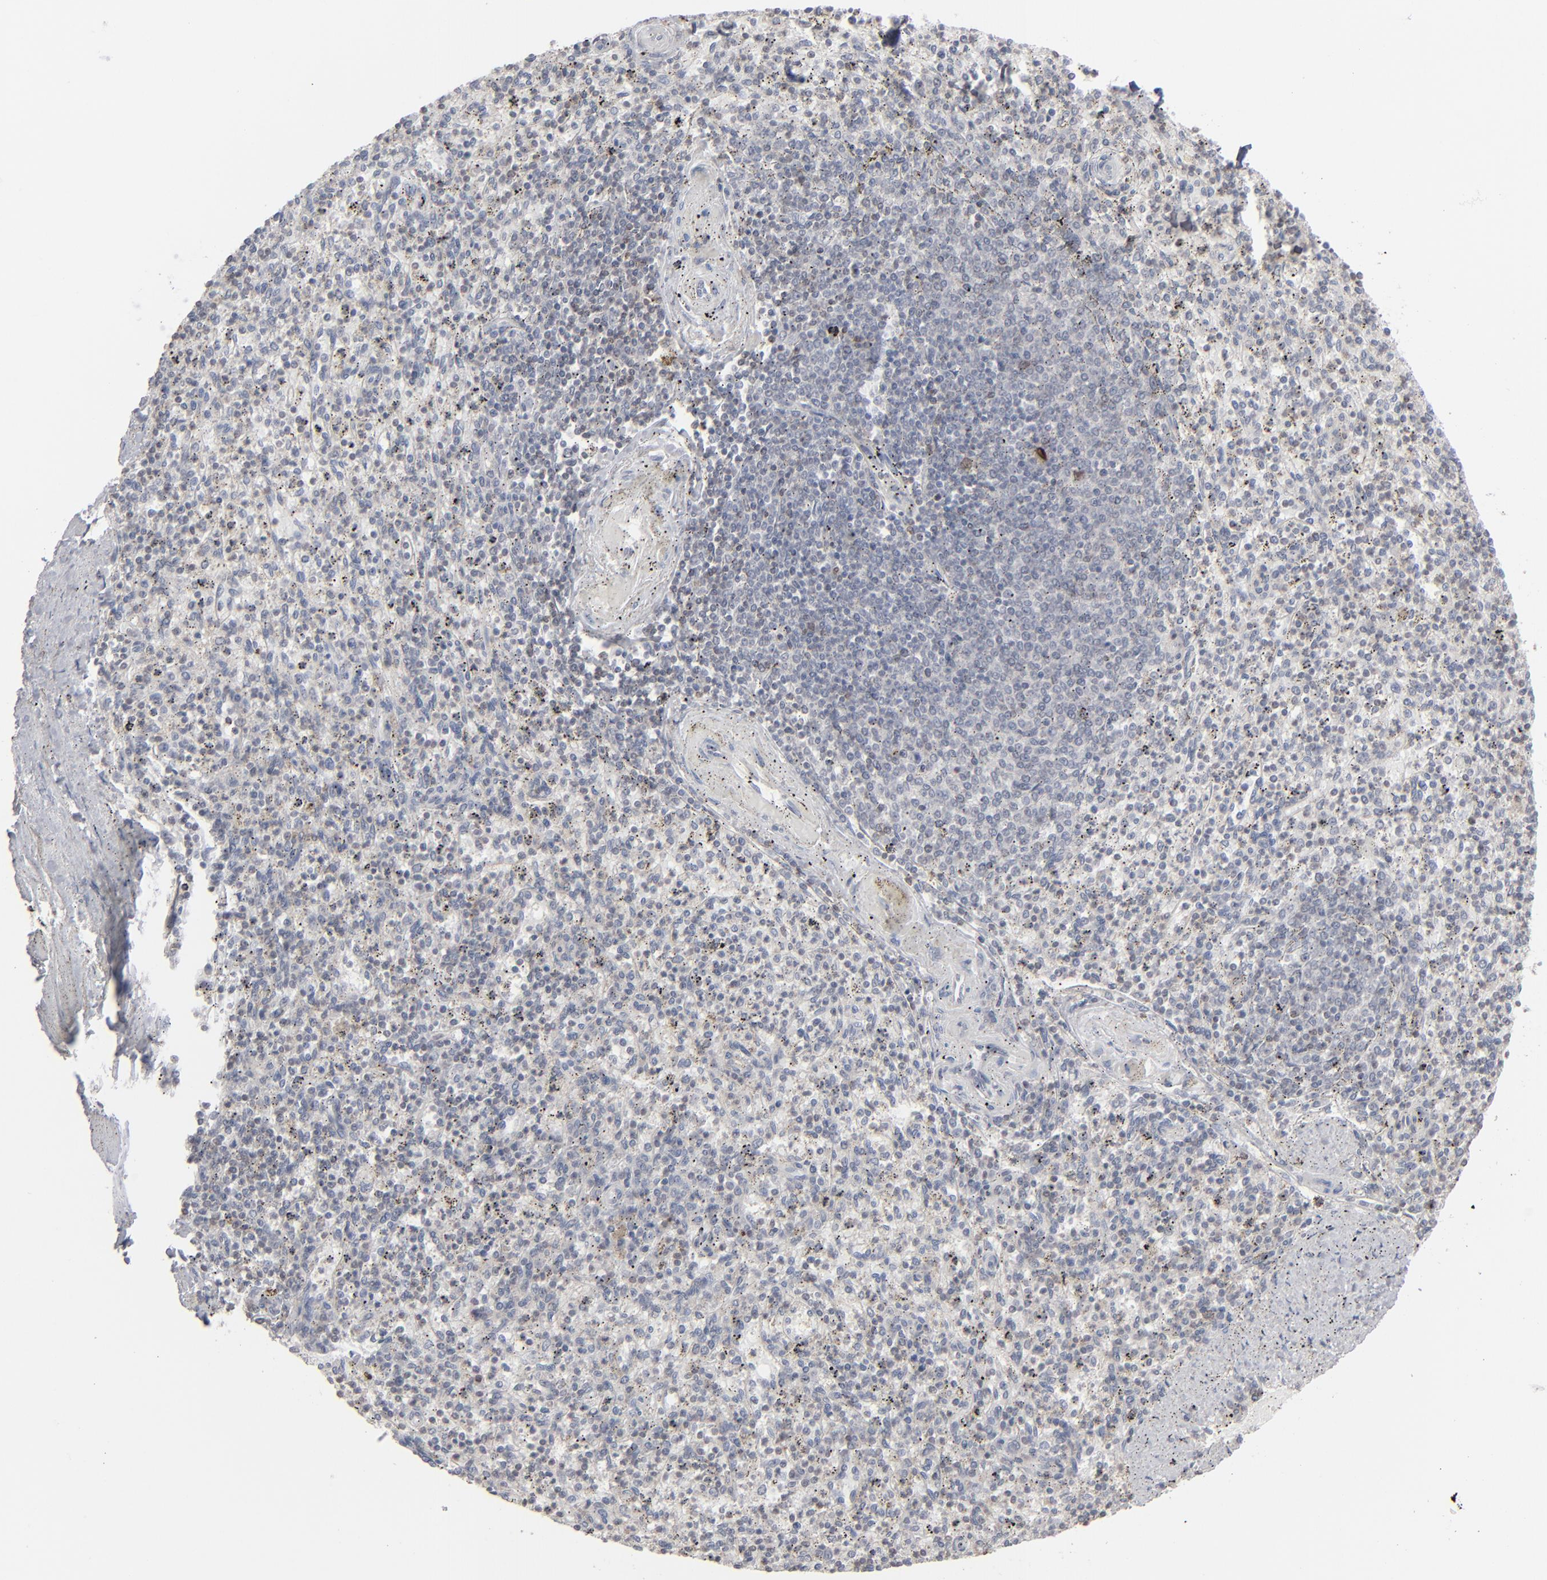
{"staining": {"intensity": "negative", "quantity": "none", "location": "none"}, "tissue": "spleen", "cell_type": "Cells in red pulp", "image_type": "normal", "snomed": [{"axis": "morphology", "description": "Normal tissue, NOS"}, {"axis": "topography", "description": "Spleen"}], "caption": "An immunohistochemistry (IHC) image of normal spleen is shown. There is no staining in cells in red pulp of spleen. (Immunohistochemistry (ihc), brightfield microscopy, high magnification).", "gene": "STAT4", "patient": {"sex": "male", "age": 72}}